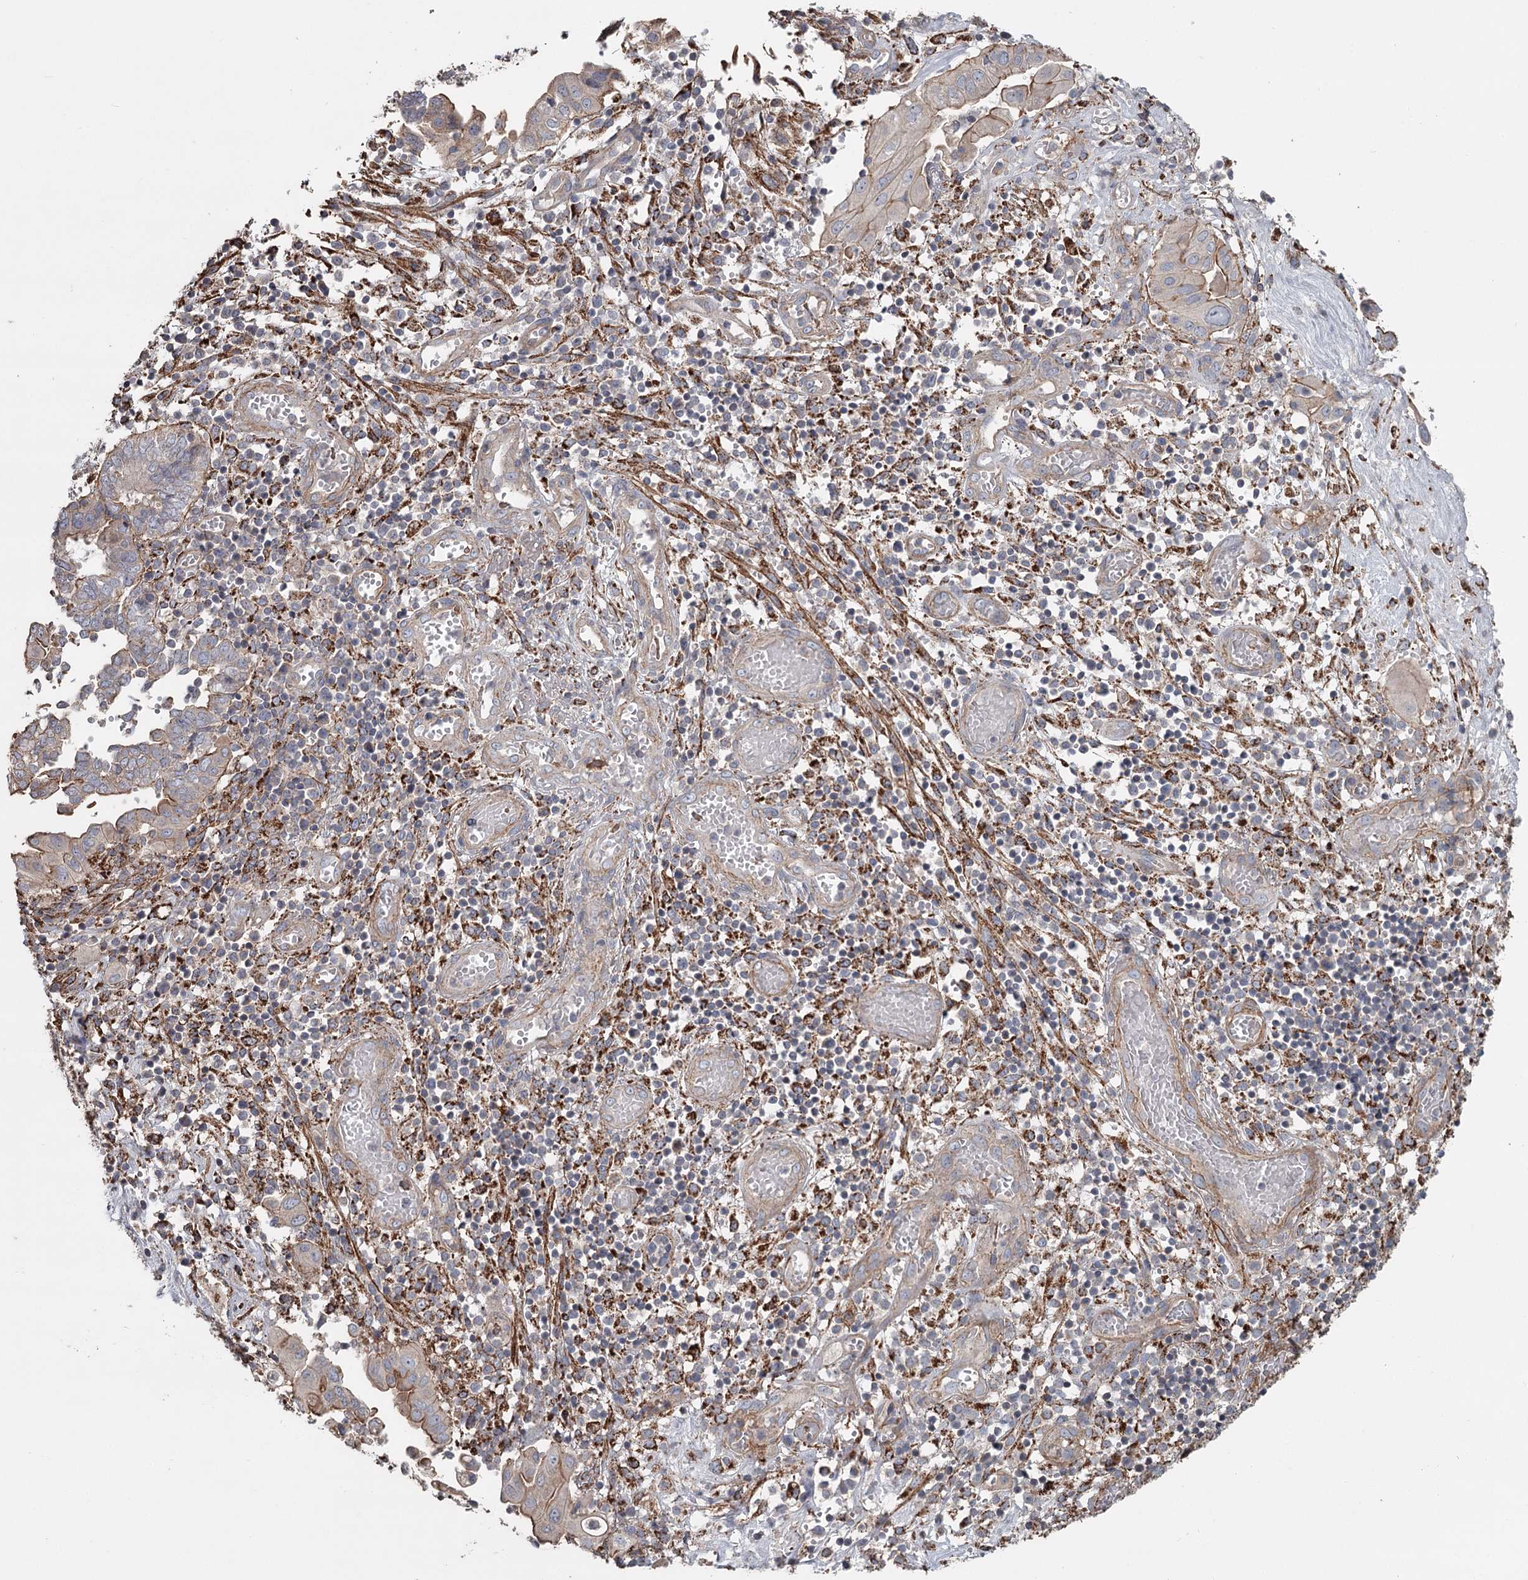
{"staining": {"intensity": "moderate", "quantity": "<25%", "location": "cytoplasmic/membranous"}, "tissue": "endometrial cancer", "cell_type": "Tumor cells", "image_type": "cancer", "snomed": [{"axis": "morphology", "description": "Adenocarcinoma, NOS"}, {"axis": "topography", "description": "Uterus"}, {"axis": "topography", "description": "Endometrium"}], "caption": "Tumor cells reveal low levels of moderate cytoplasmic/membranous staining in about <25% of cells in adenocarcinoma (endometrial).", "gene": "DHRS9", "patient": {"sex": "female", "age": 70}}